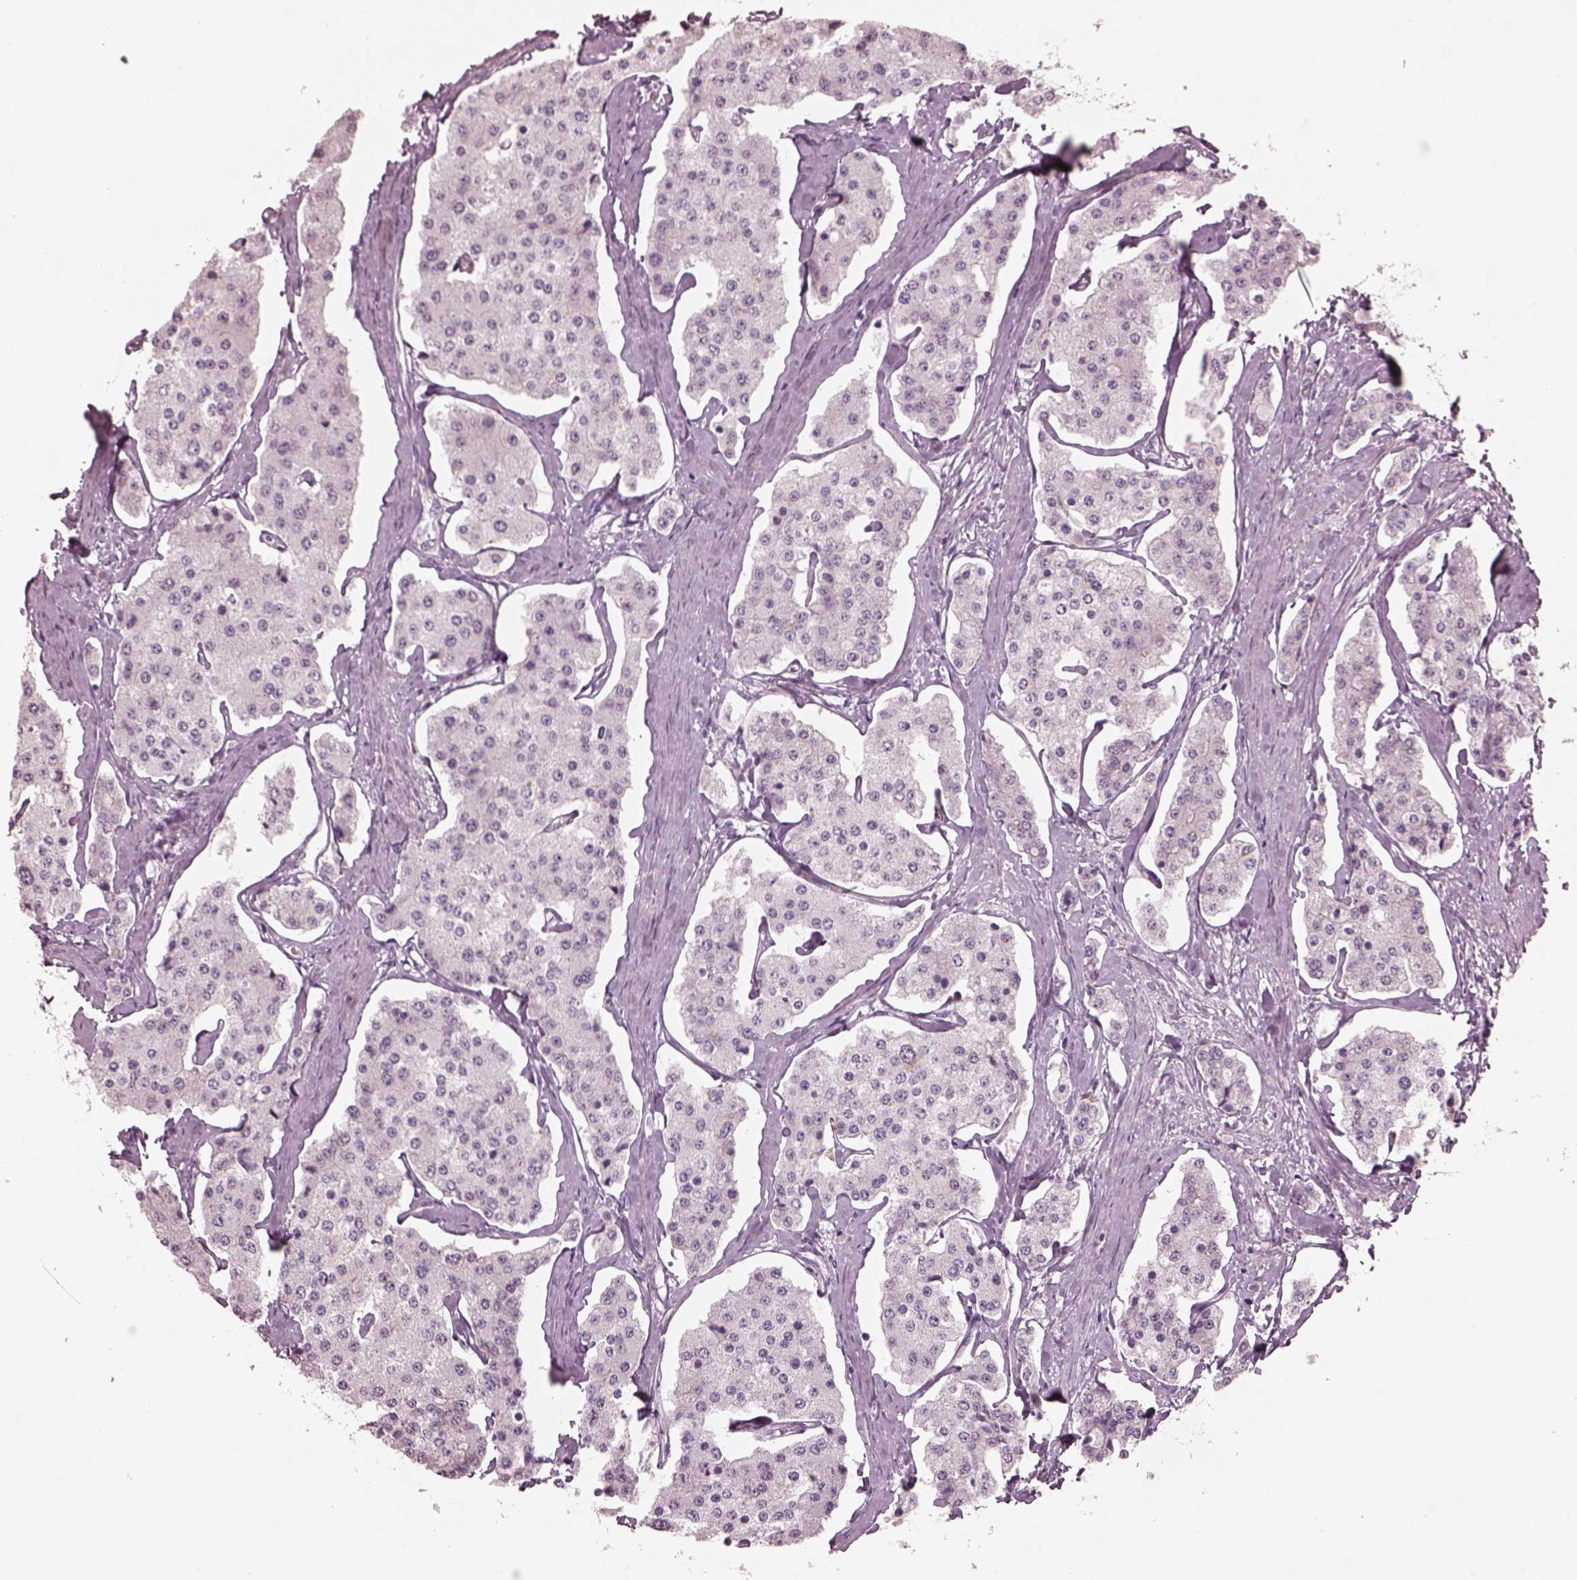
{"staining": {"intensity": "negative", "quantity": "none", "location": "none"}, "tissue": "carcinoid", "cell_type": "Tumor cells", "image_type": "cancer", "snomed": [{"axis": "morphology", "description": "Carcinoid, malignant, NOS"}, {"axis": "topography", "description": "Small intestine"}], "caption": "An IHC image of carcinoid is shown. There is no staining in tumor cells of carcinoid.", "gene": "C2orf81", "patient": {"sex": "female", "age": 65}}